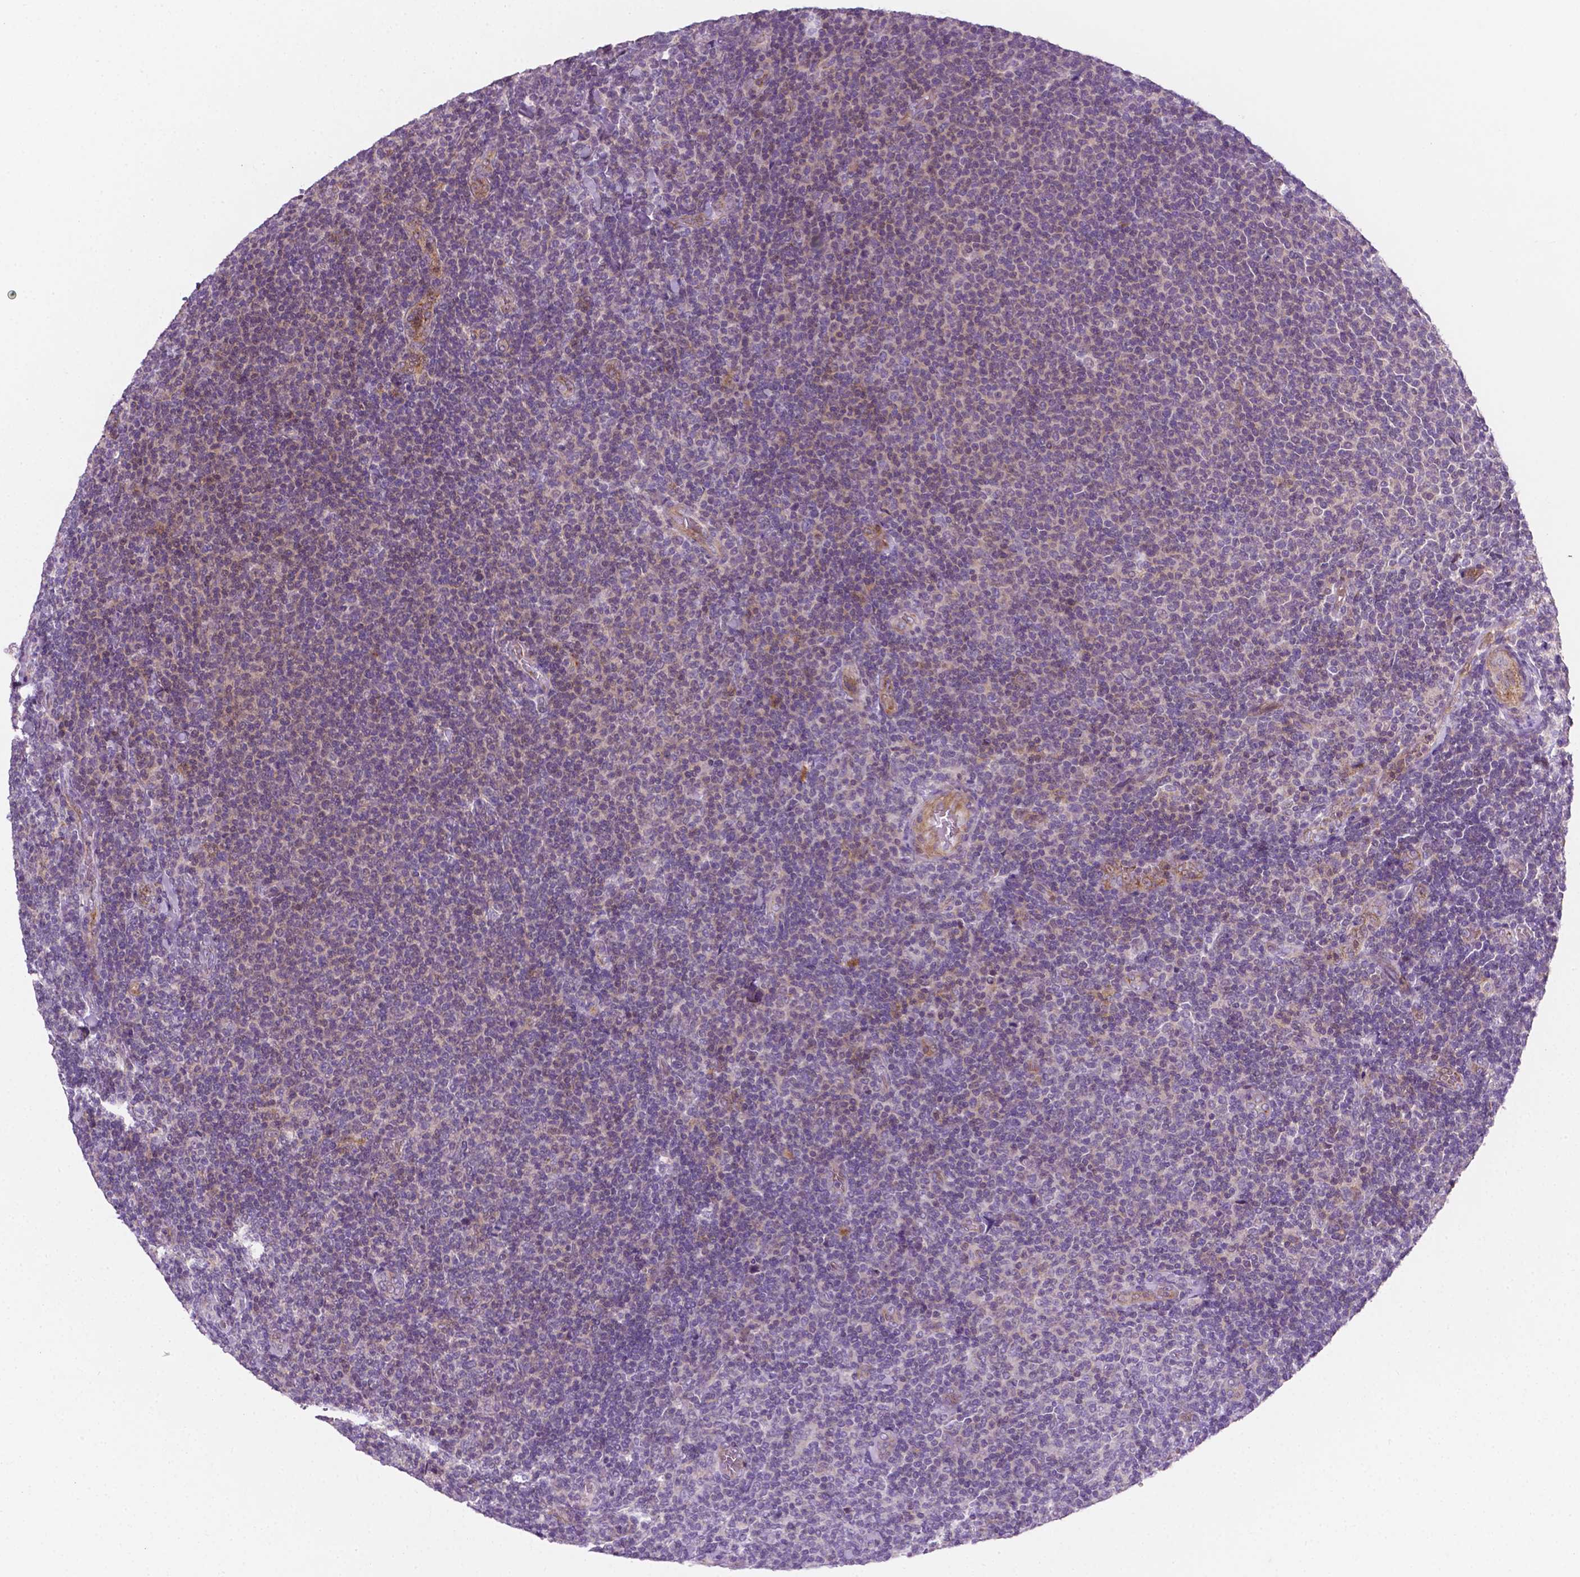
{"staining": {"intensity": "weak", "quantity": "<25%", "location": "cytoplasmic/membranous"}, "tissue": "lymphoma", "cell_type": "Tumor cells", "image_type": "cancer", "snomed": [{"axis": "morphology", "description": "Malignant lymphoma, non-Hodgkin's type, Low grade"}, {"axis": "topography", "description": "Lymph node"}], "caption": "Low-grade malignant lymphoma, non-Hodgkin's type stained for a protein using immunohistochemistry exhibits no positivity tumor cells.", "gene": "EGFR", "patient": {"sex": "male", "age": 52}}